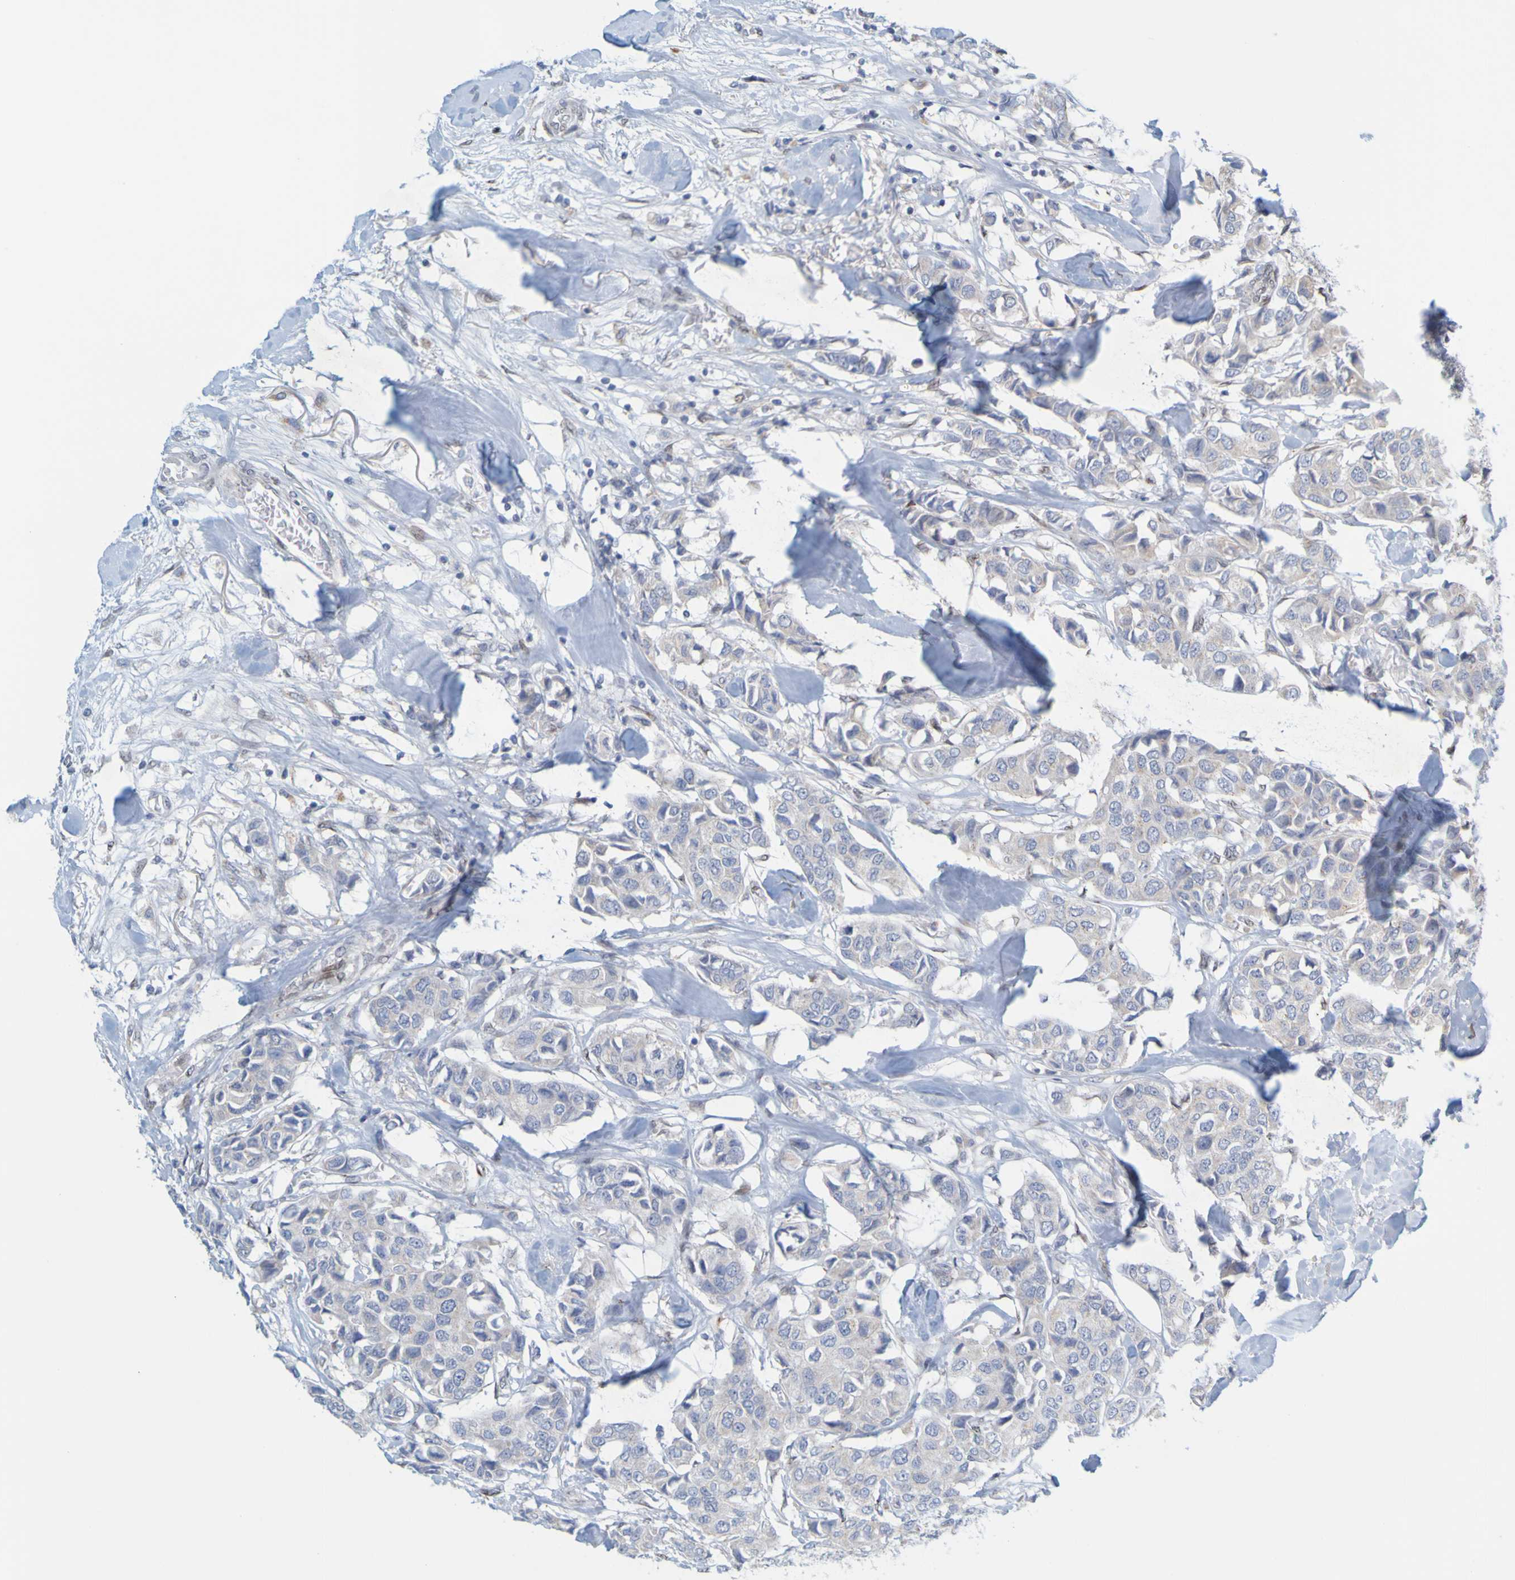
{"staining": {"intensity": "negative", "quantity": "none", "location": "none"}, "tissue": "breast cancer", "cell_type": "Tumor cells", "image_type": "cancer", "snomed": [{"axis": "morphology", "description": "Duct carcinoma"}, {"axis": "topography", "description": "Breast"}], "caption": "Immunohistochemical staining of human invasive ductal carcinoma (breast) reveals no significant expression in tumor cells.", "gene": "MAG", "patient": {"sex": "female", "age": 80}}